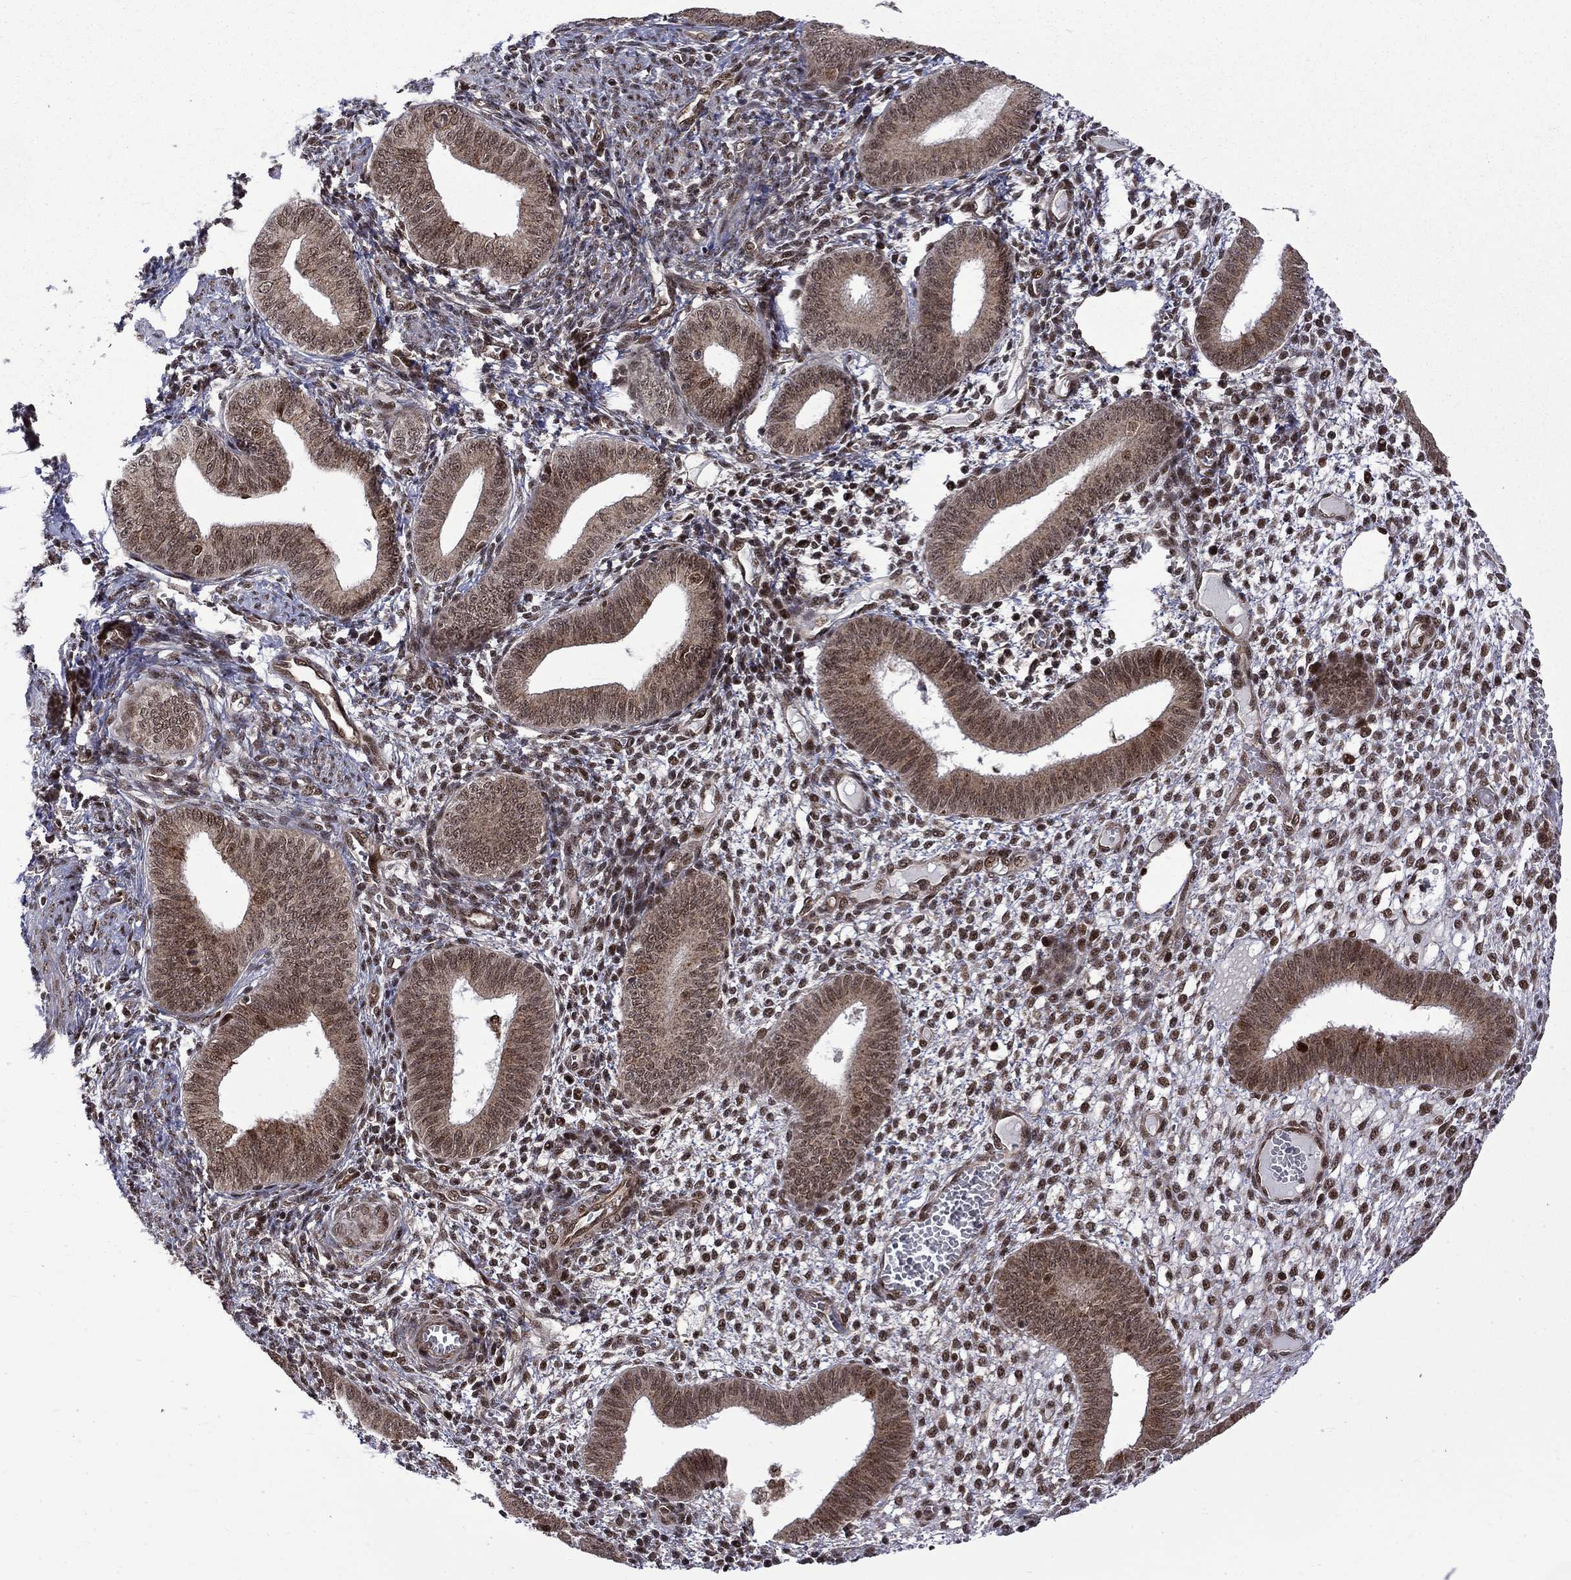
{"staining": {"intensity": "negative", "quantity": "none", "location": "none"}, "tissue": "endometrium", "cell_type": "Cells in endometrial stroma", "image_type": "normal", "snomed": [{"axis": "morphology", "description": "Normal tissue, NOS"}, {"axis": "topography", "description": "Endometrium"}], "caption": "A high-resolution histopathology image shows immunohistochemistry staining of benign endometrium, which reveals no significant expression in cells in endometrial stroma.", "gene": "KPNA3", "patient": {"sex": "female", "age": 42}}